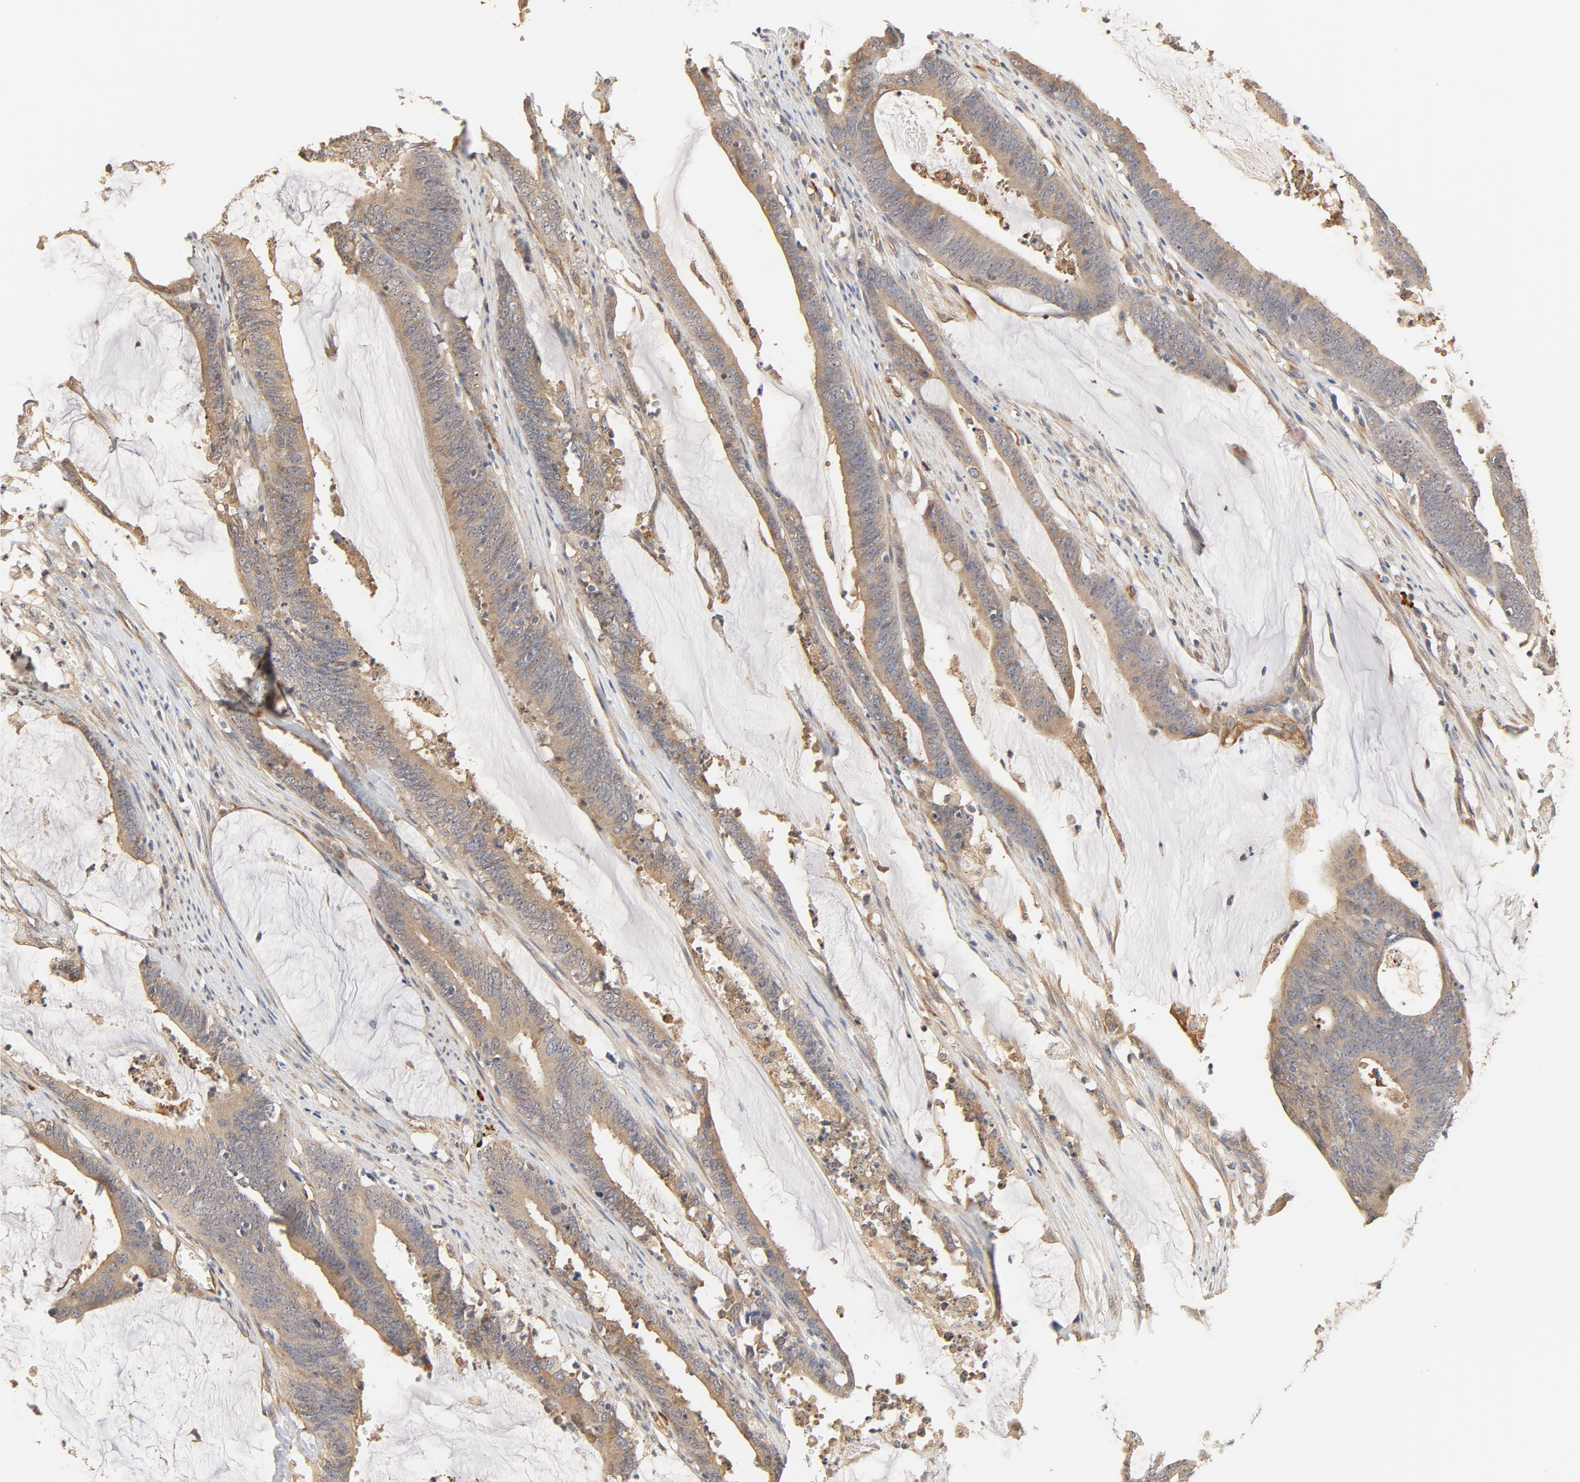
{"staining": {"intensity": "weak", "quantity": ">75%", "location": "cytoplasmic/membranous"}, "tissue": "colorectal cancer", "cell_type": "Tumor cells", "image_type": "cancer", "snomed": [{"axis": "morphology", "description": "Adenocarcinoma, NOS"}, {"axis": "topography", "description": "Rectum"}], "caption": "Colorectal adenocarcinoma tissue reveals weak cytoplasmic/membranous expression in approximately >75% of tumor cells, visualized by immunohistochemistry.", "gene": "UBE2J1", "patient": {"sex": "female", "age": 66}}